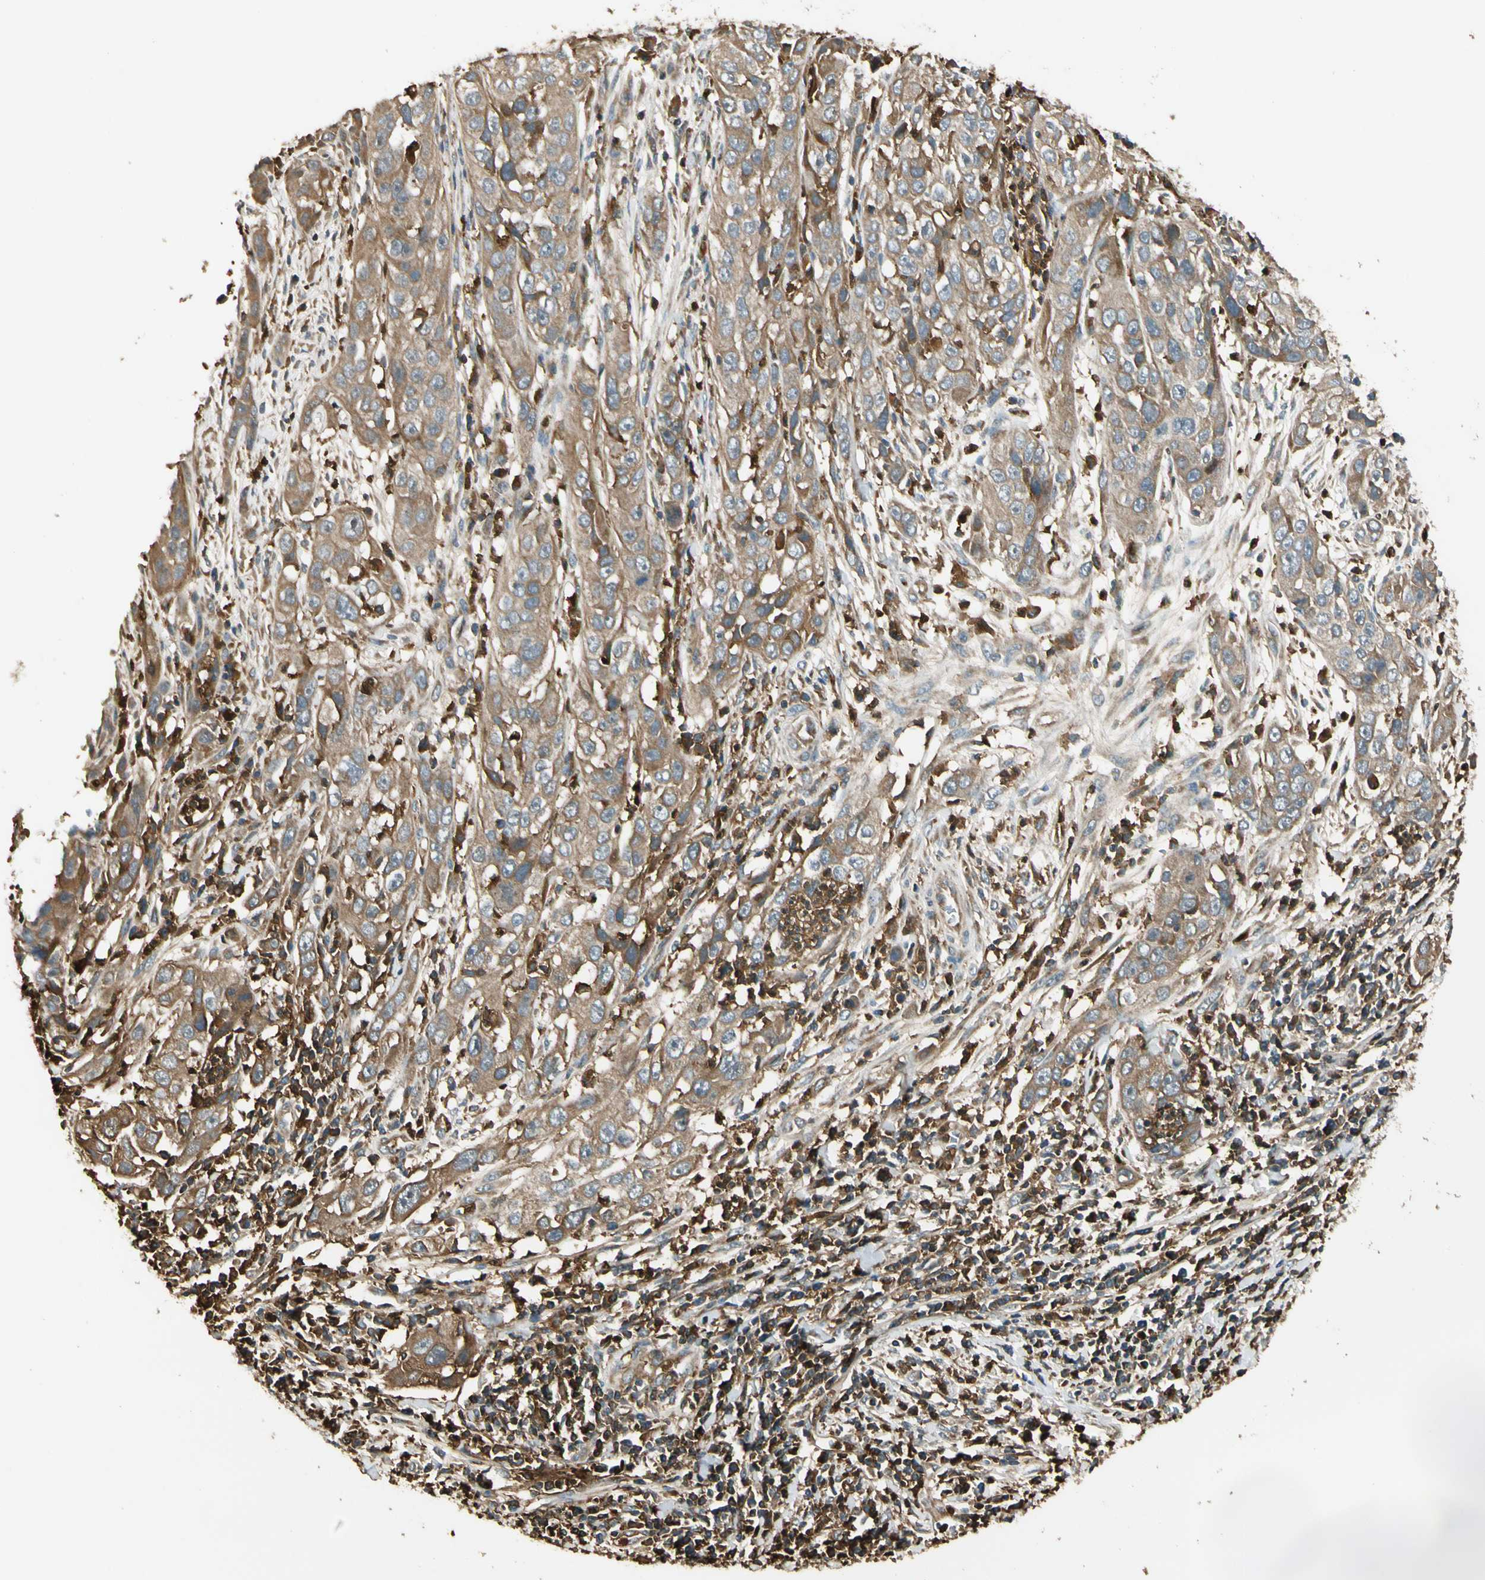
{"staining": {"intensity": "weak", "quantity": ">75%", "location": "cytoplasmic/membranous"}, "tissue": "cervical cancer", "cell_type": "Tumor cells", "image_type": "cancer", "snomed": [{"axis": "morphology", "description": "Squamous cell carcinoma, NOS"}, {"axis": "topography", "description": "Cervix"}], "caption": "Cervical cancer stained with a brown dye exhibits weak cytoplasmic/membranous positive staining in approximately >75% of tumor cells.", "gene": "STX11", "patient": {"sex": "female", "age": 32}}